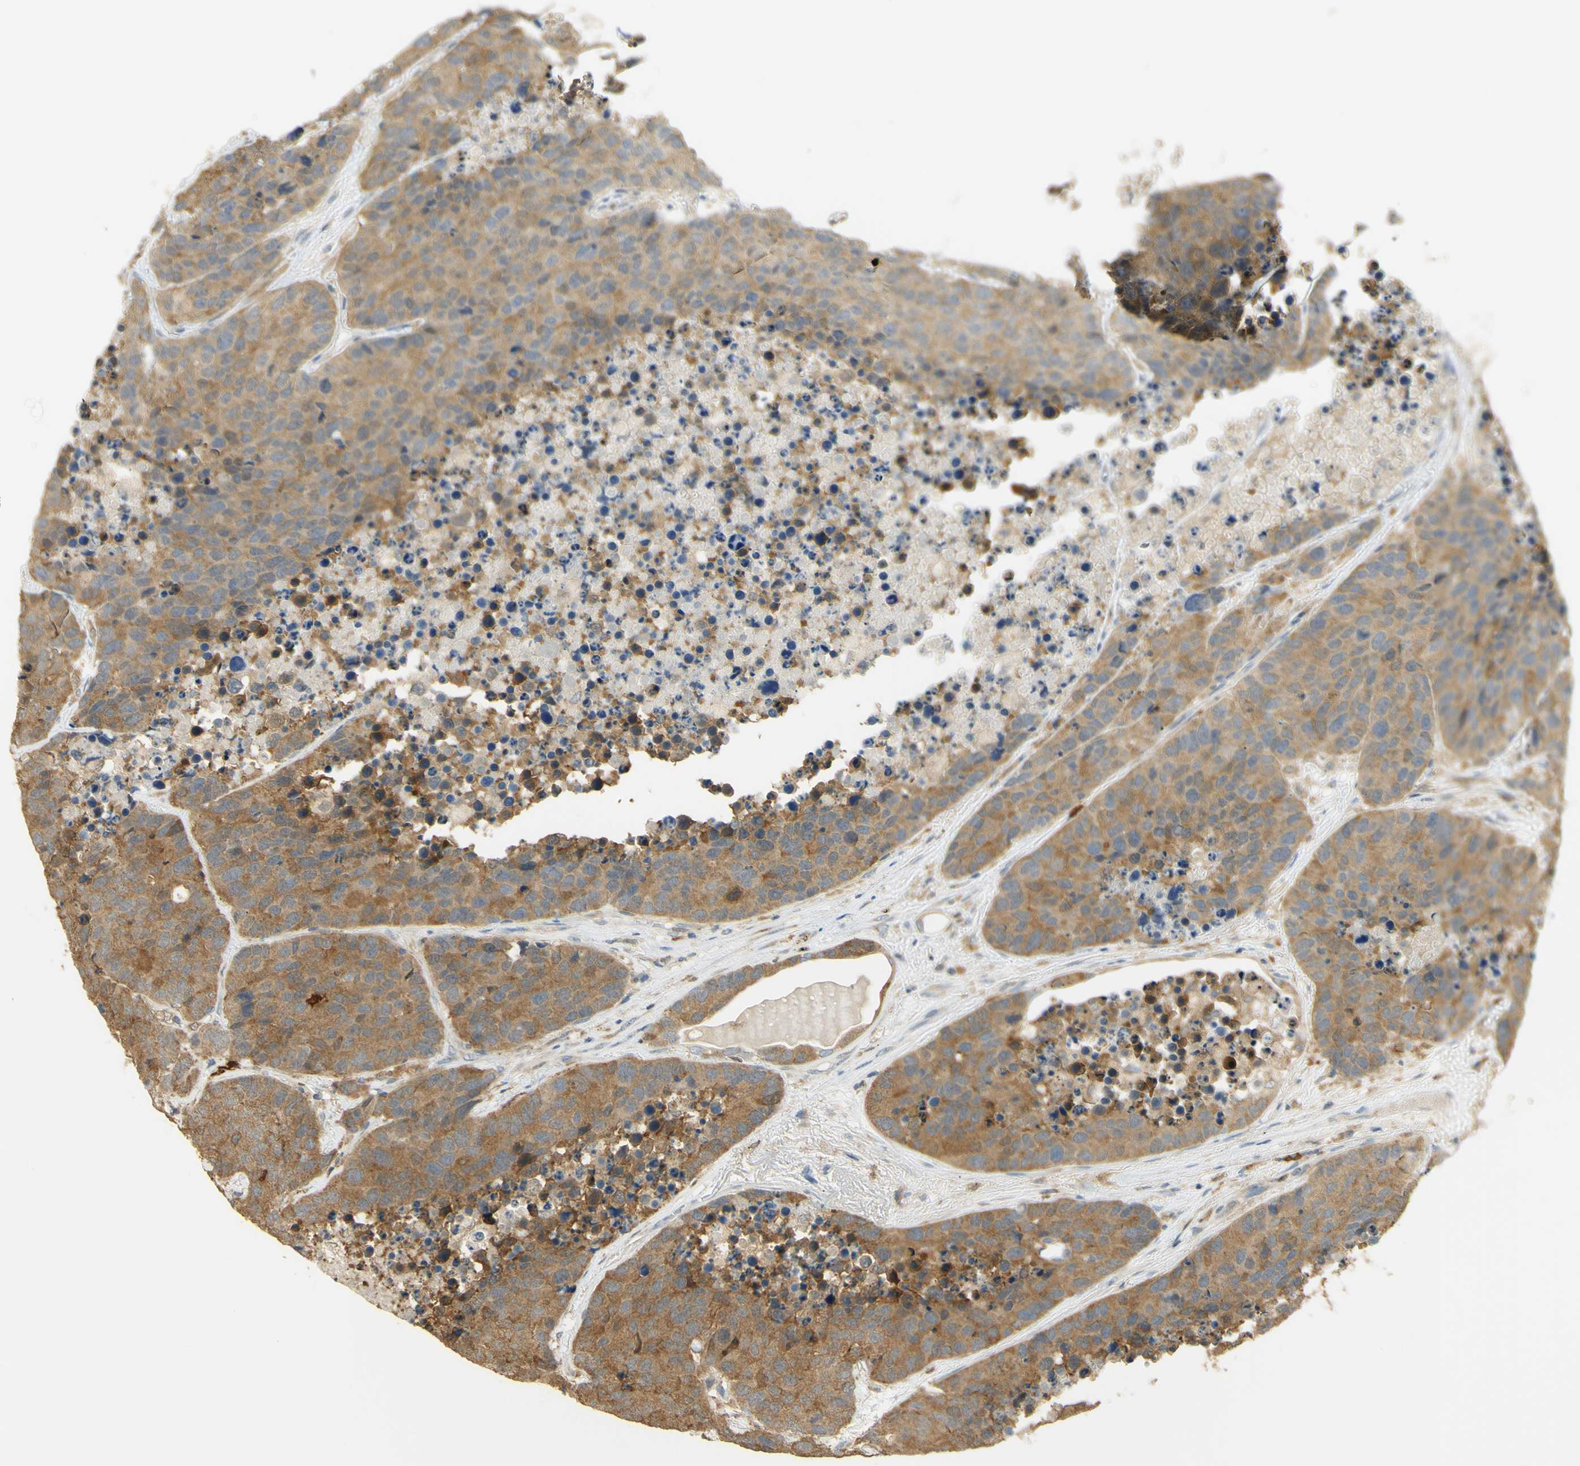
{"staining": {"intensity": "moderate", "quantity": ">75%", "location": "cytoplasmic/membranous"}, "tissue": "carcinoid", "cell_type": "Tumor cells", "image_type": "cancer", "snomed": [{"axis": "morphology", "description": "Carcinoid, malignant, NOS"}, {"axis": "topography", "description": "Lung"}], "caption": "The micrograph shows staining of carcinoid, revealing moderate cytoplasmic/membranous protein expression (brown color) within tumor cells.", "gene": "PAK1", "patient": {"sex": "male", "age": 60}}